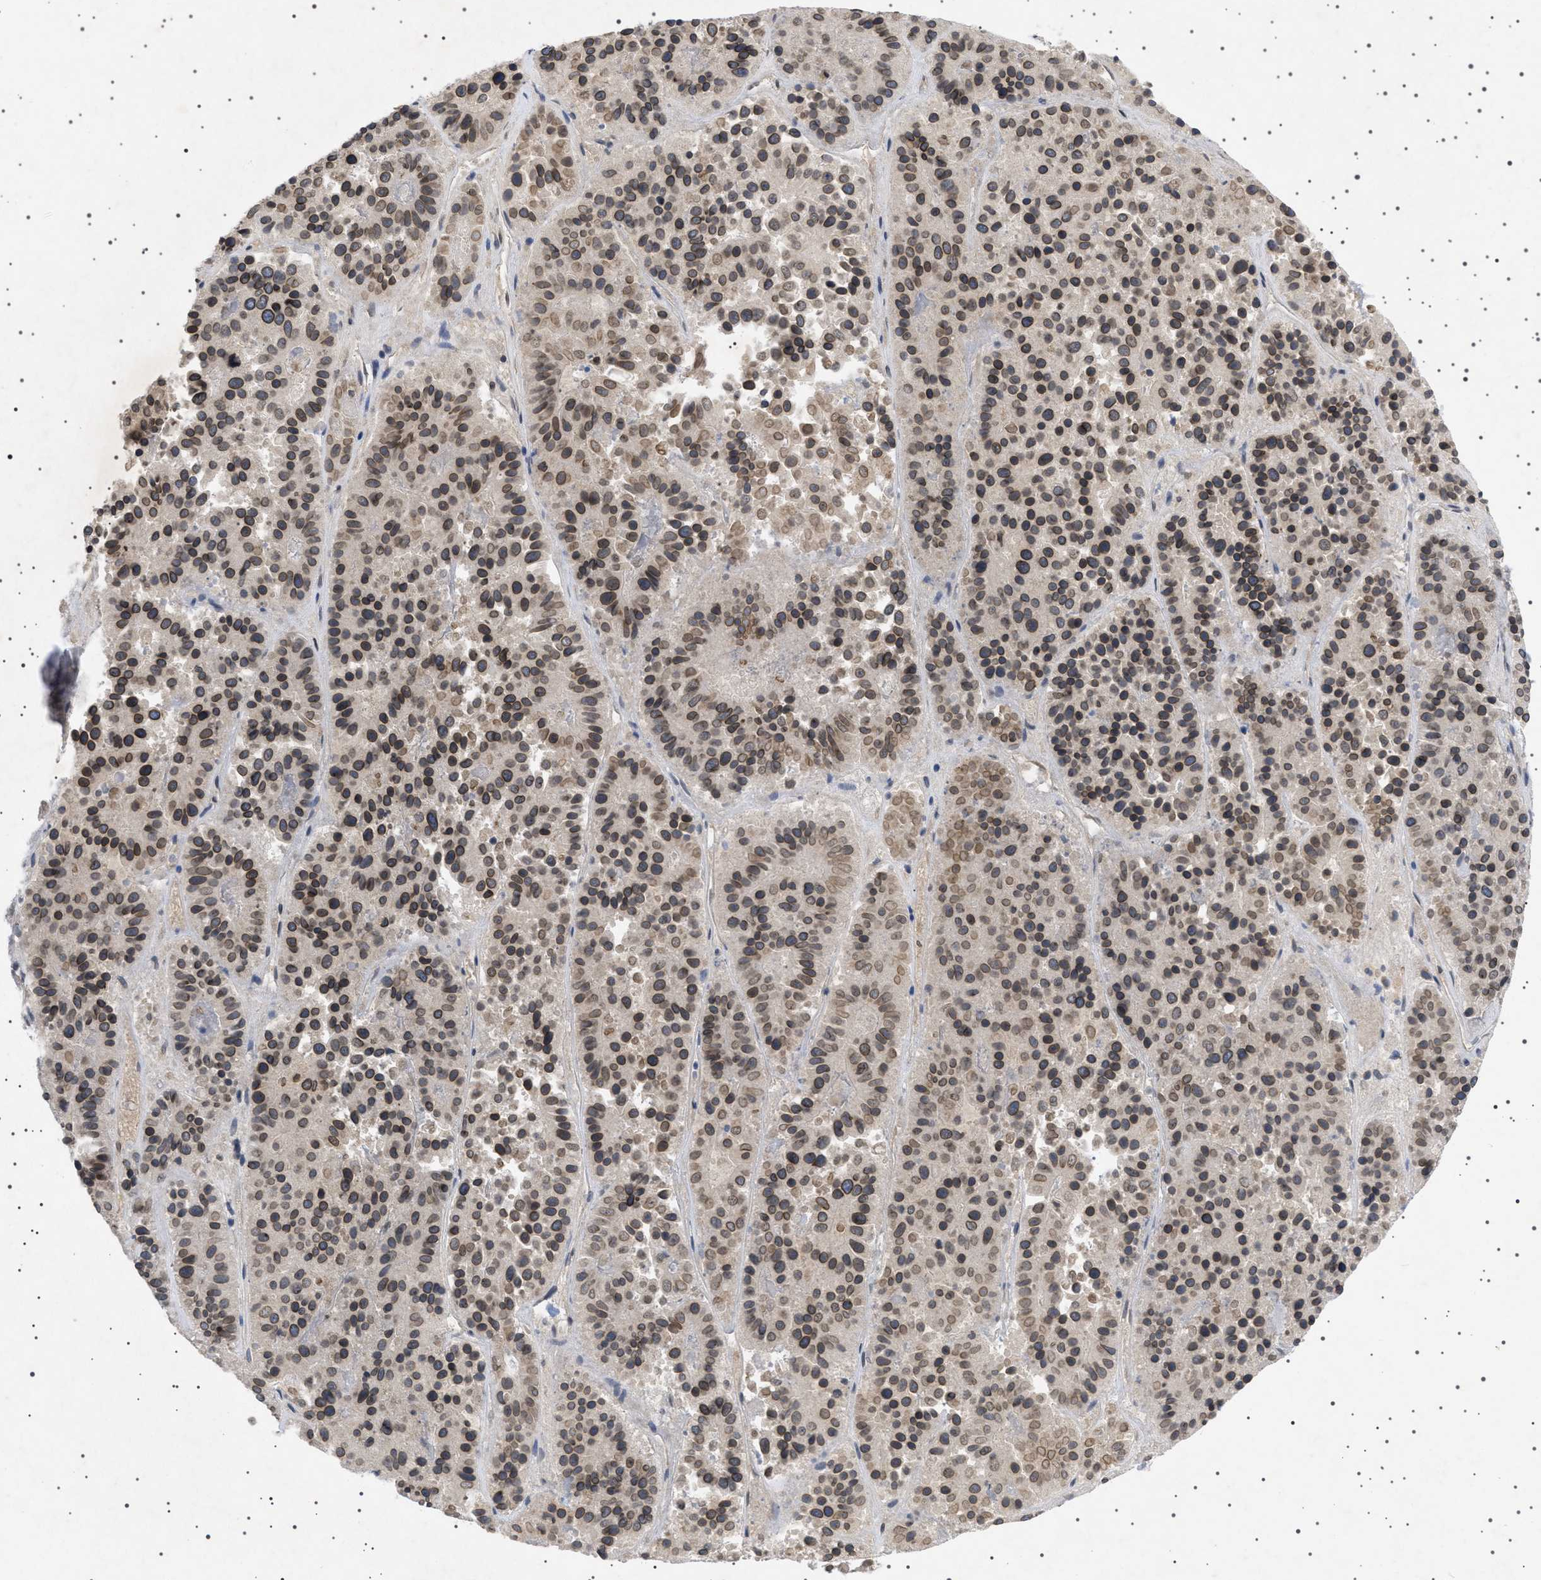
{"staining": {"intensity": "strong", "quantity": ">75%", "location": "cytoplasmic/membranous,nuclear"}, "tissue": "pancreatic cancer", "cell_type": "Tumor cells", "image_type": "cancer", "snomed": [{"axis": "morphology", "description": "Adenocarcinoma, NOS"}, {"axis": "topography", "description": "Pancreas"}], "caption": "Immunohistochemical staining of pancreatic adenocarcinoma reveals high levels of strong cytoplasmic/membranous and nuclear protein positivity in about >75% of tumor cells. The protein of interest is stained brown, and the nuclei are stained in blue (DAB (3,3'-diaminobenzidine) IHC with brightfield microscopy, high magnification).", "gene": "NUP93", "patient": {"sex": "male", "age": 50}}